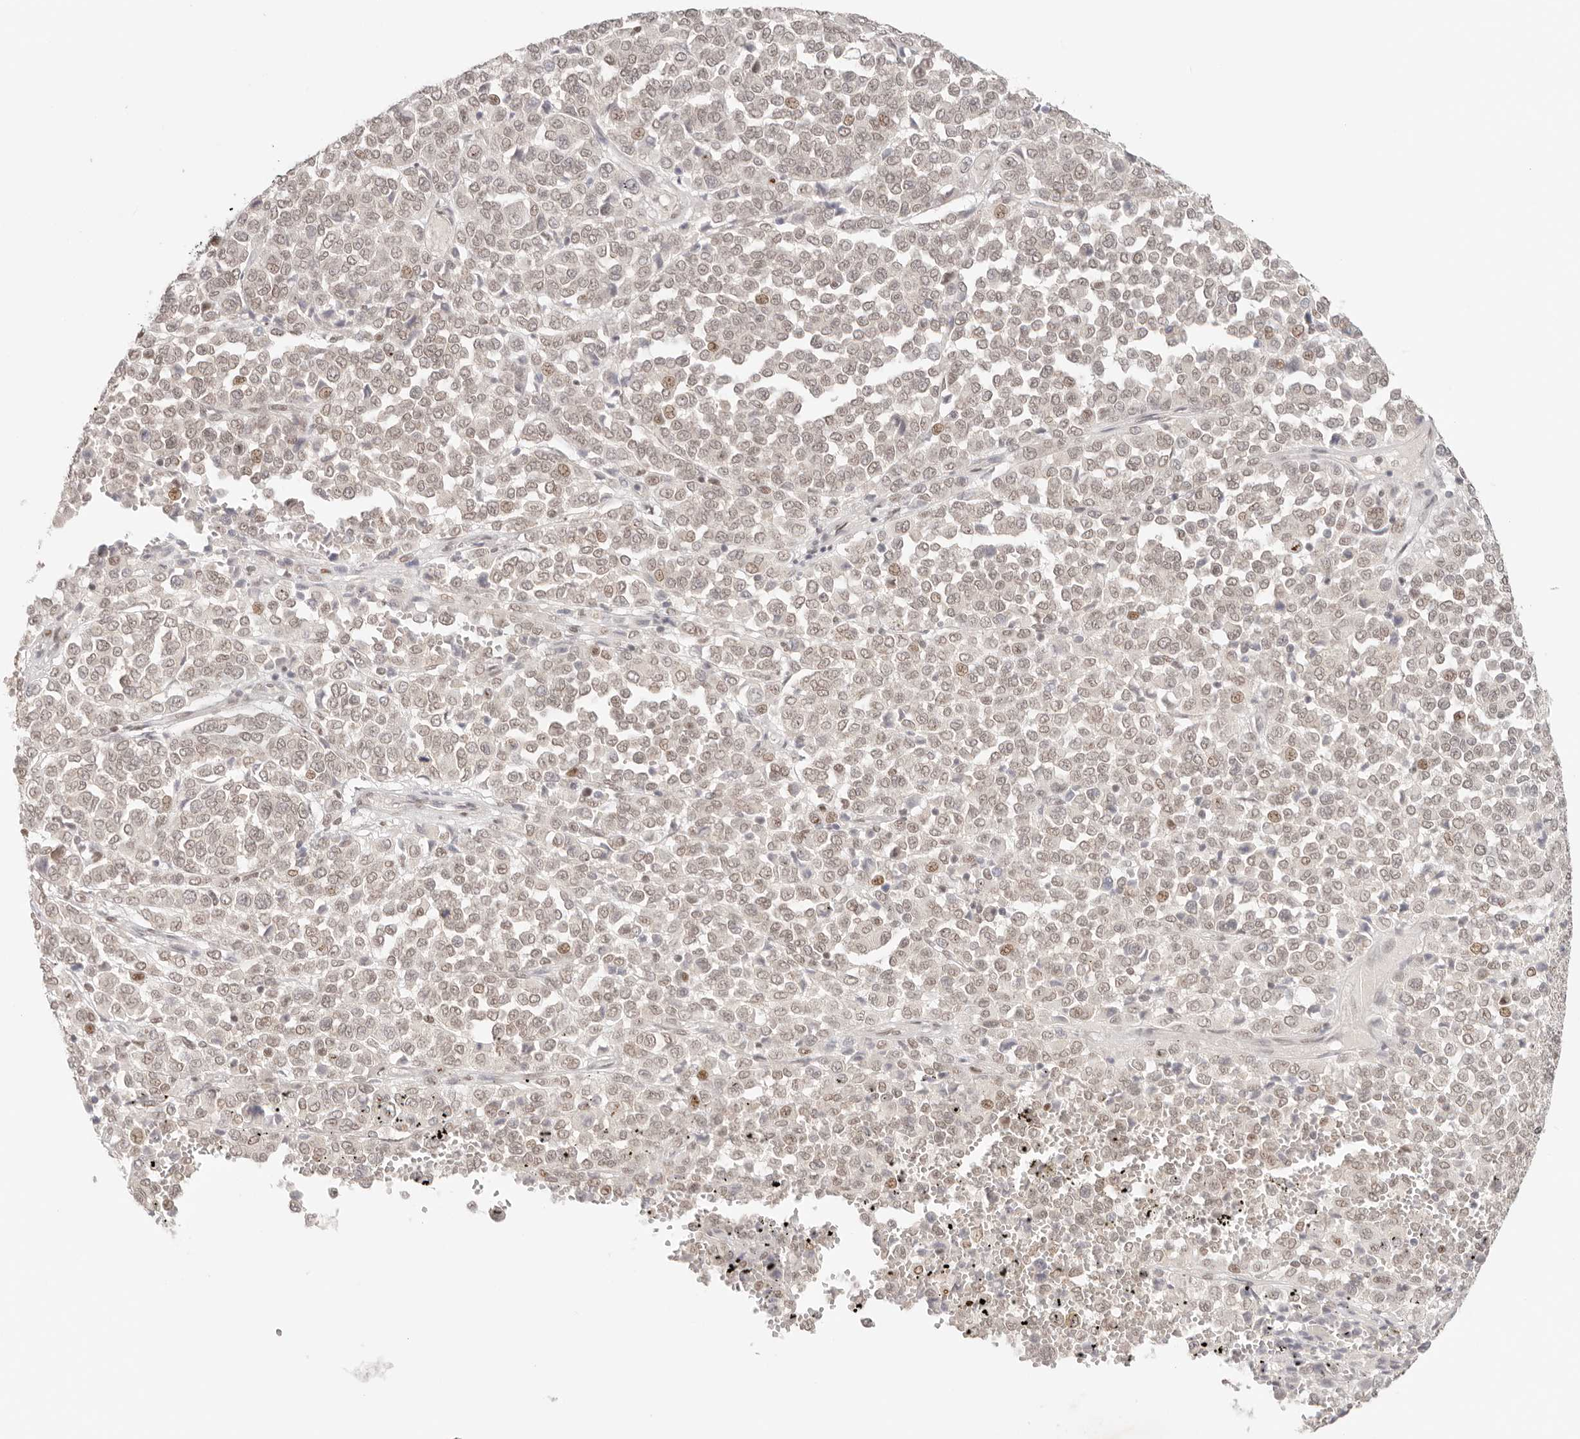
{"staining": {"intensity": "weak", "quantity": ">75%", "location": "nuclear"}, "tissue": "melanoma", "cell_type": "Tumor cells", "image_type": "cancer", "snomed": [{"axis": "morphology", "description": "Malignant melanoma, Metastatic site"}, {"axis": "topography", "description": "Pancreas"}], "caption": "A photomicrograph showing weak nuclear staining in approximately >75% of tumor cells in melanoma, as visualized by brown immunohistochemical staining.", "gene": "HOXC5", "patient": {"sex": "female", "age": 30}}